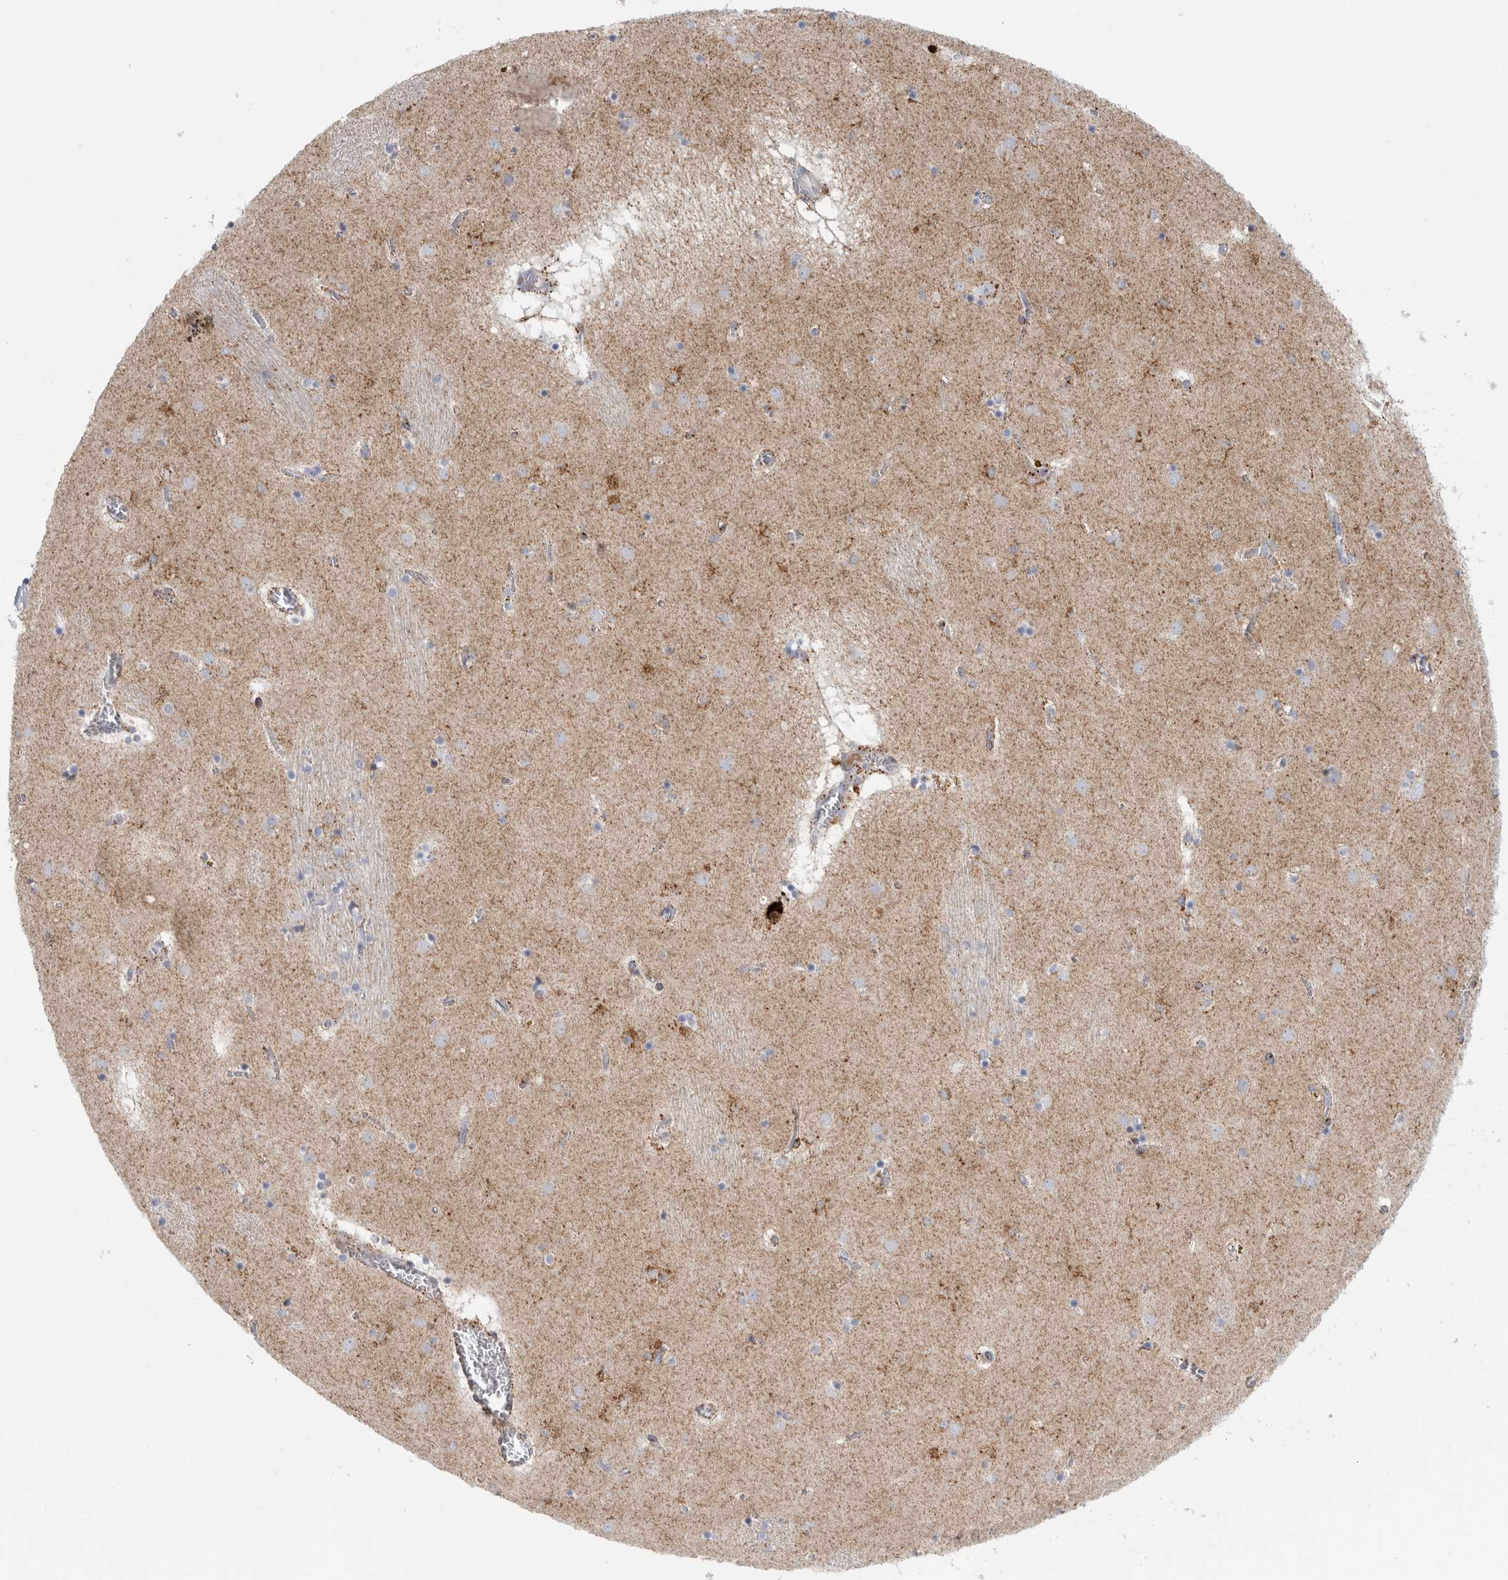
{"staining": {"intensity": "weak", "quantity": "<25%", "location": "cytoplasmic/membranous"}, "tissue": "caudate", "cell_type": "Glial cells", "image_type": "normal", "snomed": [{"axis": "morphology", "description": "Normal tissue, NOS"}, {"axis": "topography", "description": "Lateral ventricle wall"}], "caption": "Immunohistochemical staining of unremarkable caudate demonstrates no significant staining in glial cells. (Brightfield microscopy of DAB (3,3'-diaminobenzidine) immunohistochemistry (IHC) at high magnification).", "gene": "CPE", "patient": {"sex": "male", "age": 70}}